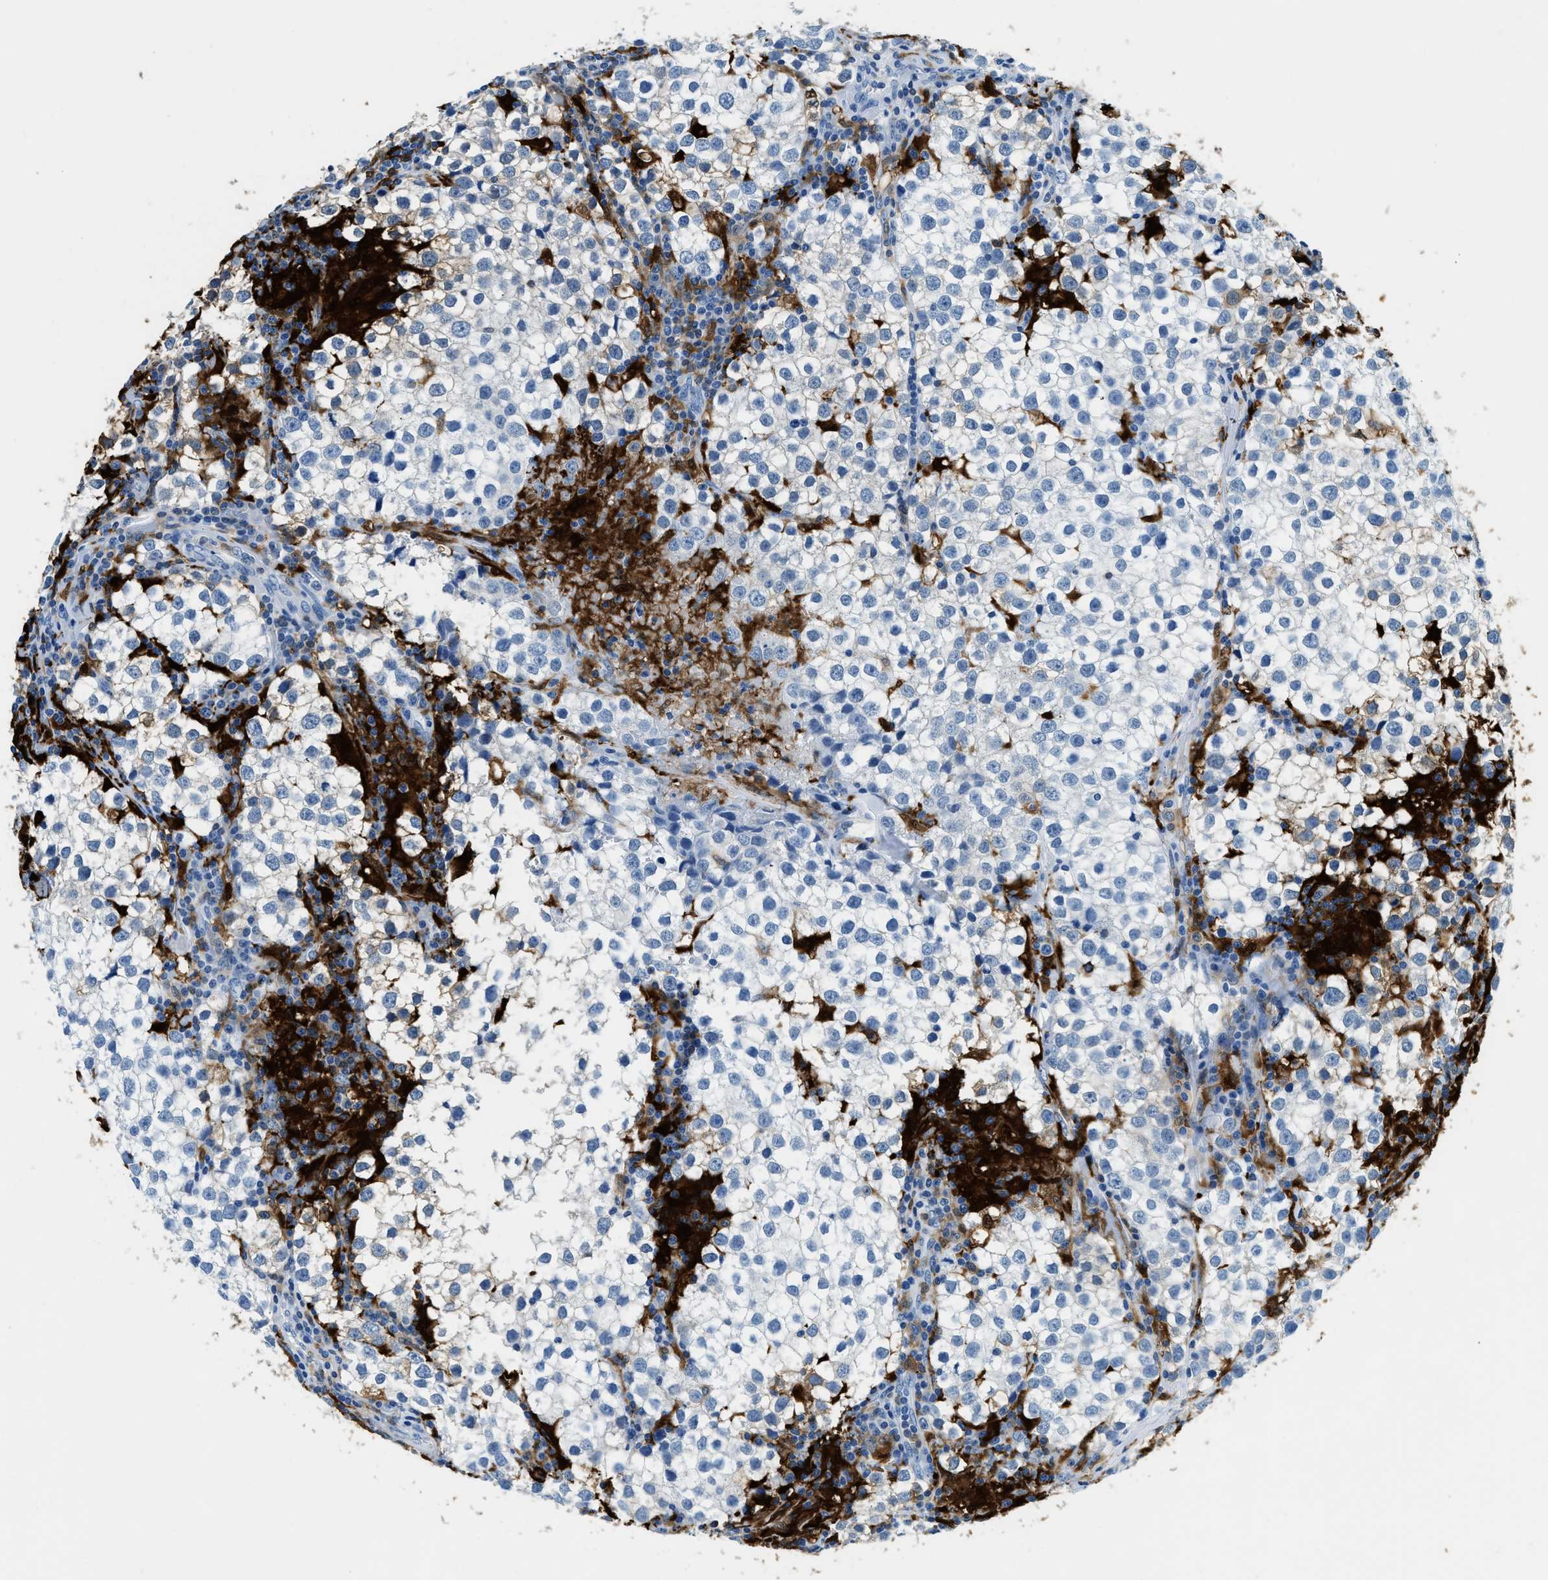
{"staining": {"intensity": "negative", "quantity": "none", "location": "none"}, "tissue": "testis cancer", "cell_type": "Tumor cells", "image_type": "cancer", "snomed": [{"axis": "morphology", "description": "Seminoma, NOS"}, {"axis": "morphology", "description": "Carcinoma, Embryonal, NOS"}, {"axis": "topography", "description": "Testis"}], "caption": "Embryonal carcinoma (testis) stained for a protein using immunohistochemistry demonstrates no positivity tumor cells.", "gene": "CAPG", "patient": {"sex": "male", "age": 36}}